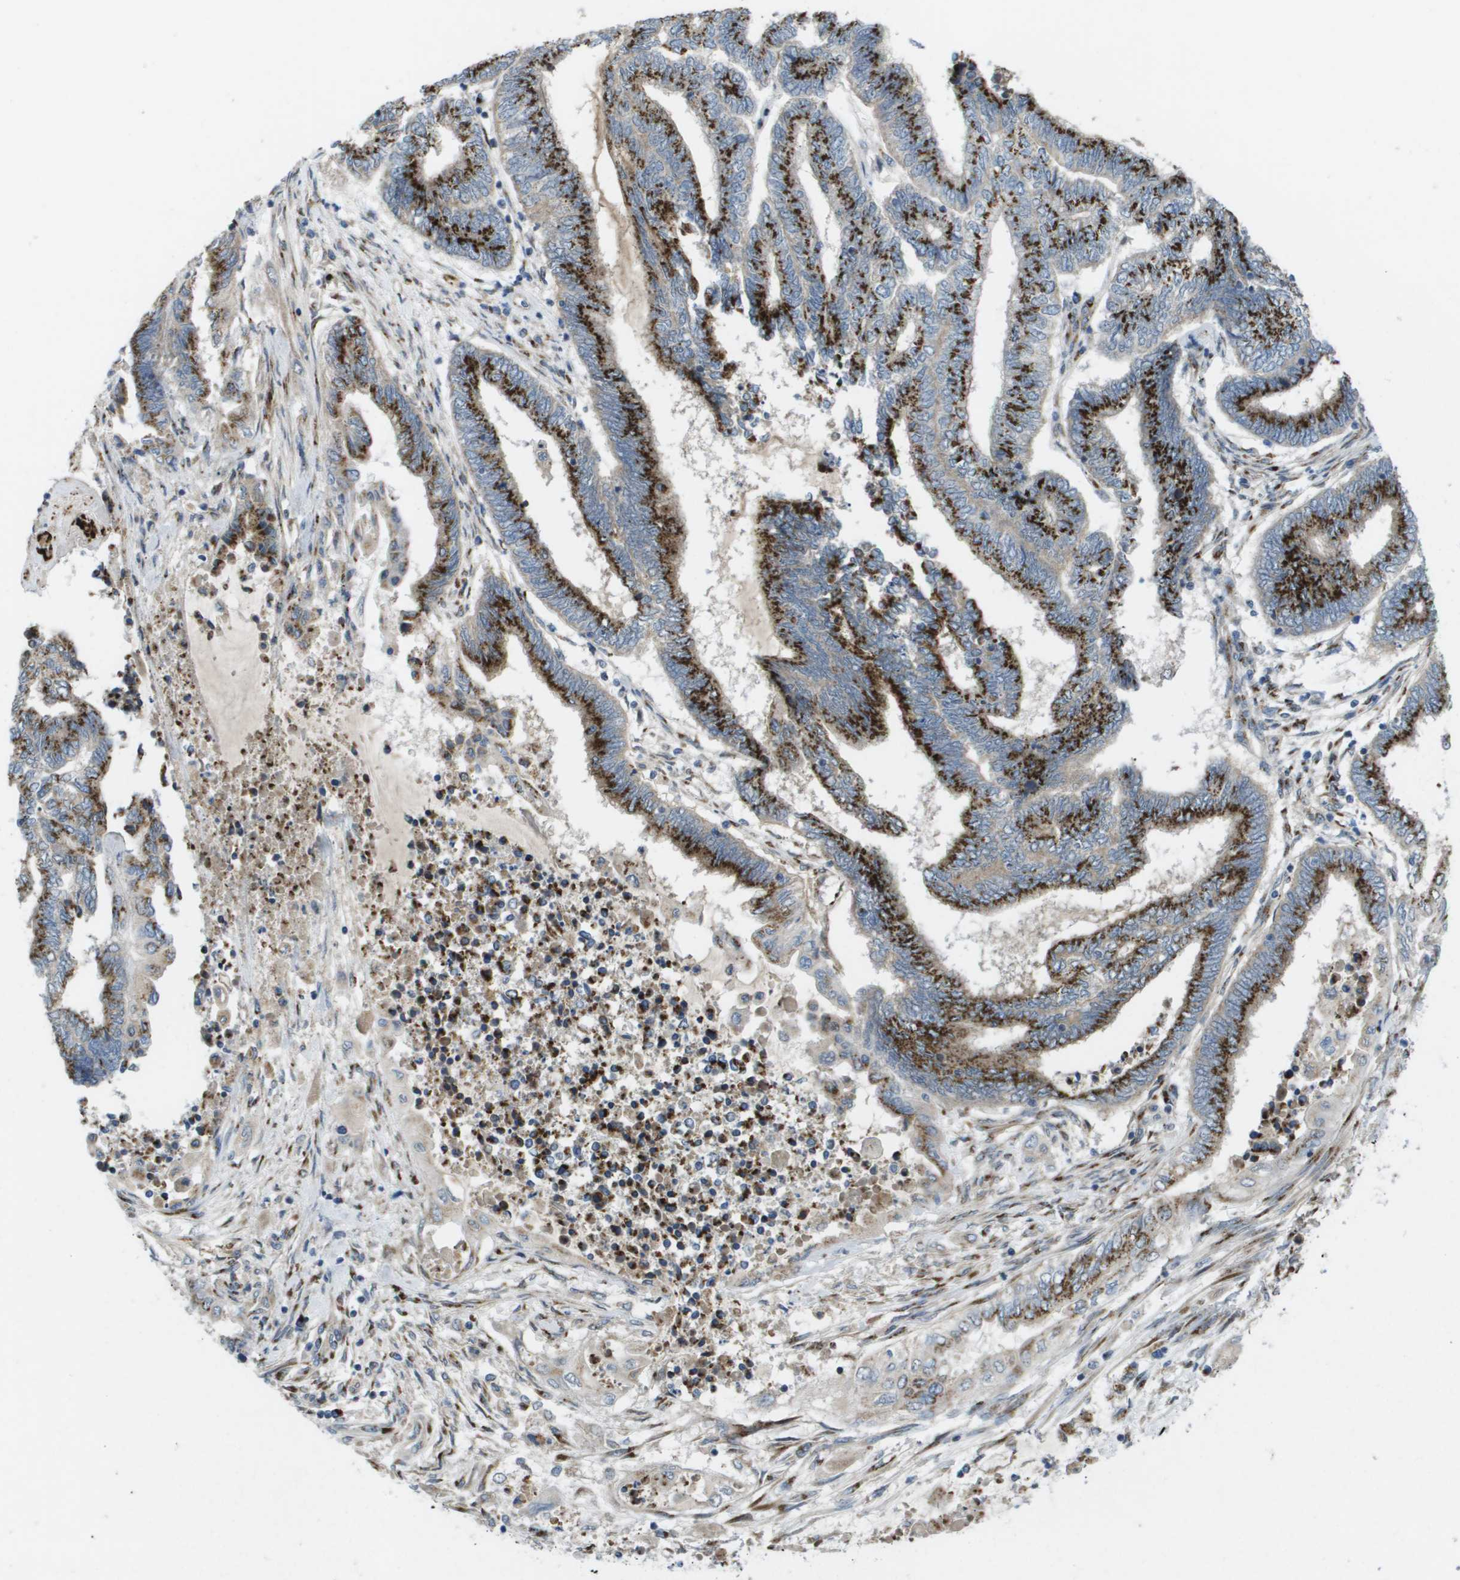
{"staining": {"intensity": "strong", "quantity": ">75%", "location": "cytoplasmic/membranous"}, "tissue": "endometrial cancer", "cell_type": "Tumor cells", "image_type": "cancer", "snomed": [{"axis": "morphology", "description": "Adenocarcinoma, NOS"}, {"axis": "topography", "description": "Uterus"}, {"axis": "topography", "description": "Endometrium"}], "caption": "Human adenocarcinoma (endometrial) stained with a brown dye reveals strong cytoplasmic/membranous positive expression in approximately >75% of tumor cells.", "gene": "QSOX2", "patient": {"sex": "female", "age": 70}}